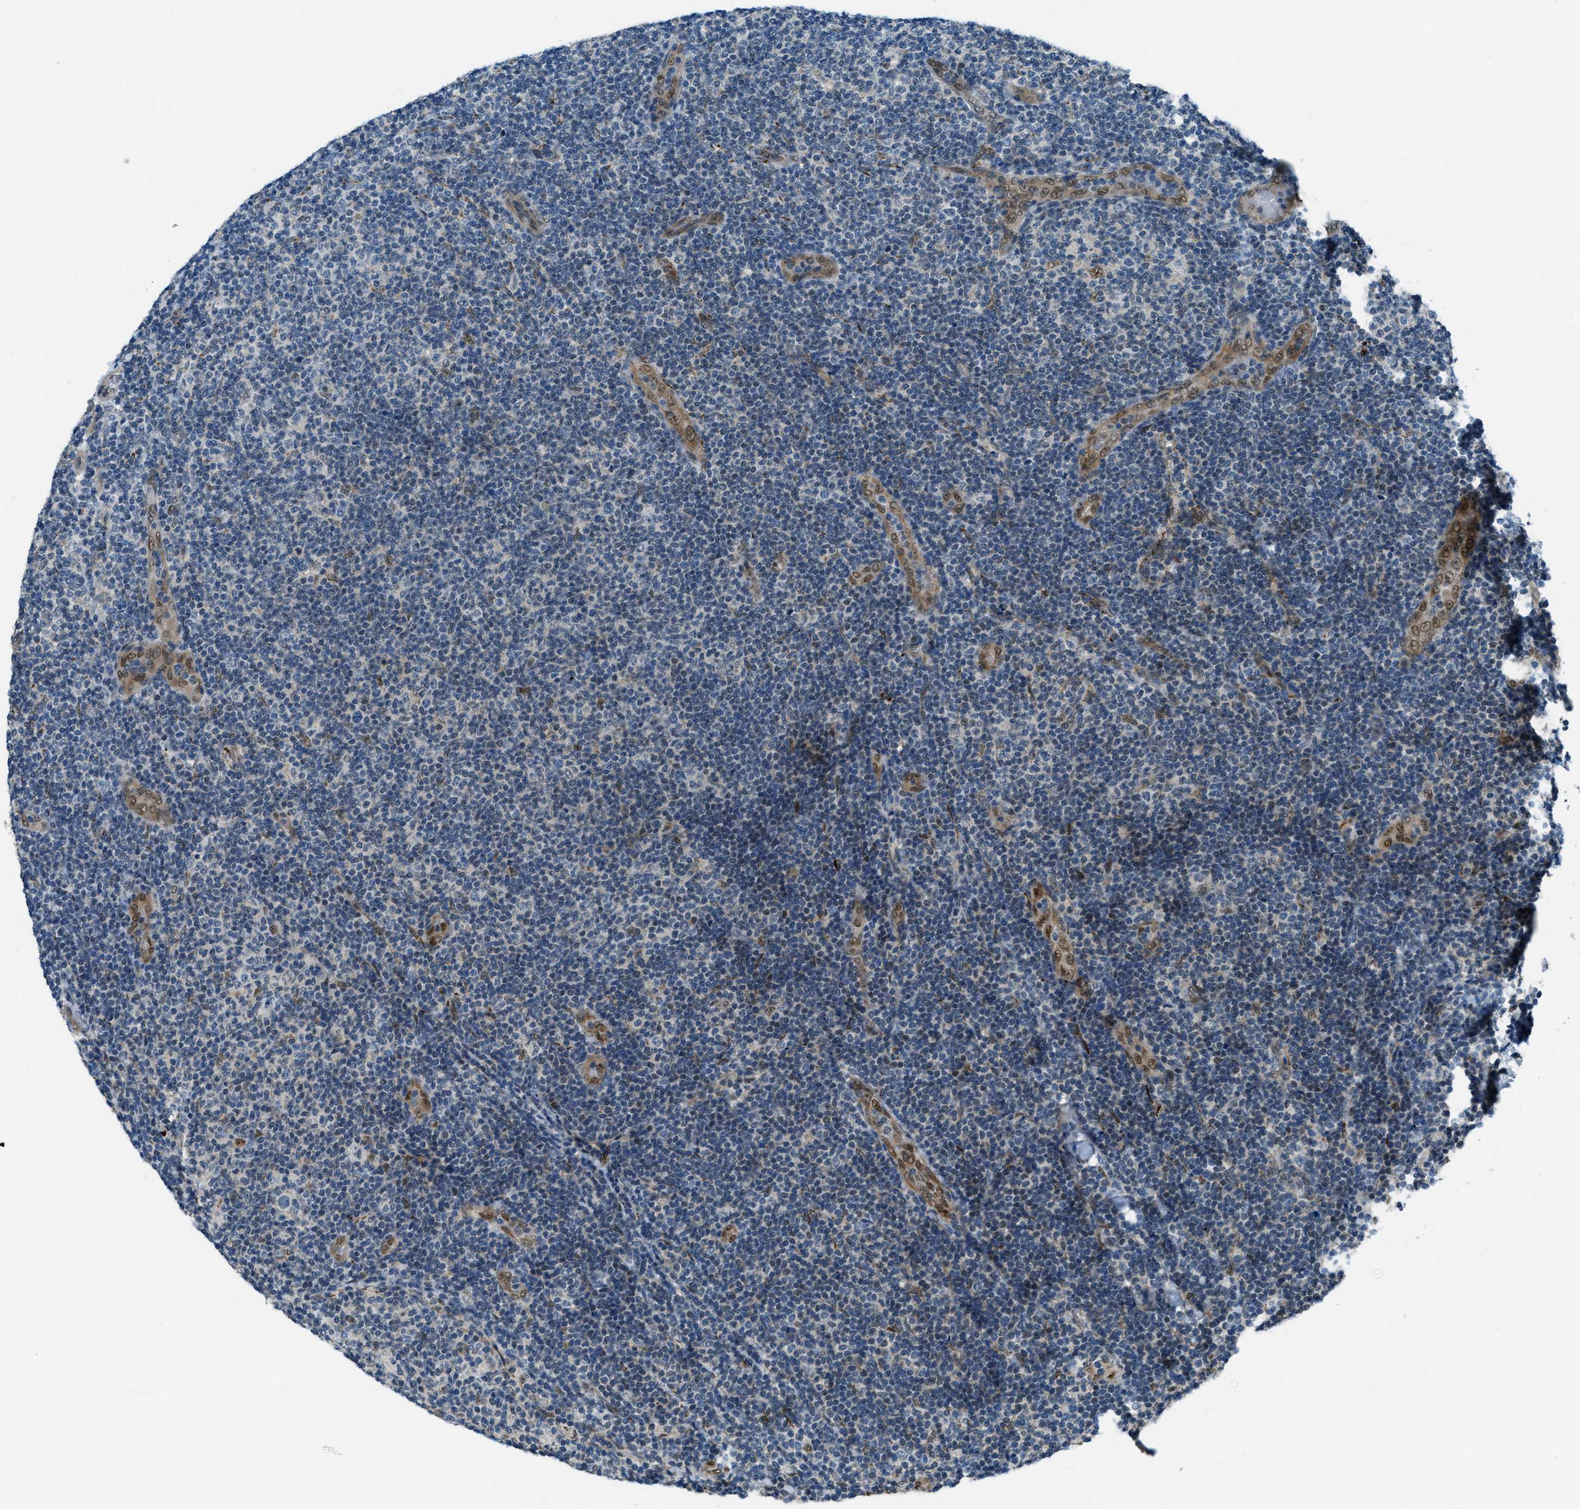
{"staining": {"intensity": "negative", "quantity": "none", "location": "none"}, "tissue": "lymphoma", "cell_type": "Tumor cells", "image_type": "cancer", "snomed": [{"axis": "morphology", "description": "Malignant lymphoma, non-Hodgkin's type, Low grade"}, {"axis": "topography", "description": "Lymph node"}], "caption": "Immunohistochemistry histopathology image of neoplastic tissue: human malignant lymphoma, non-Hodgkin's type (low-grade) stained with DAB displays no significant protein expression in tumor cells.", "gene": "NPEPL1", "patient": {"sex": "male", "age": 83}}